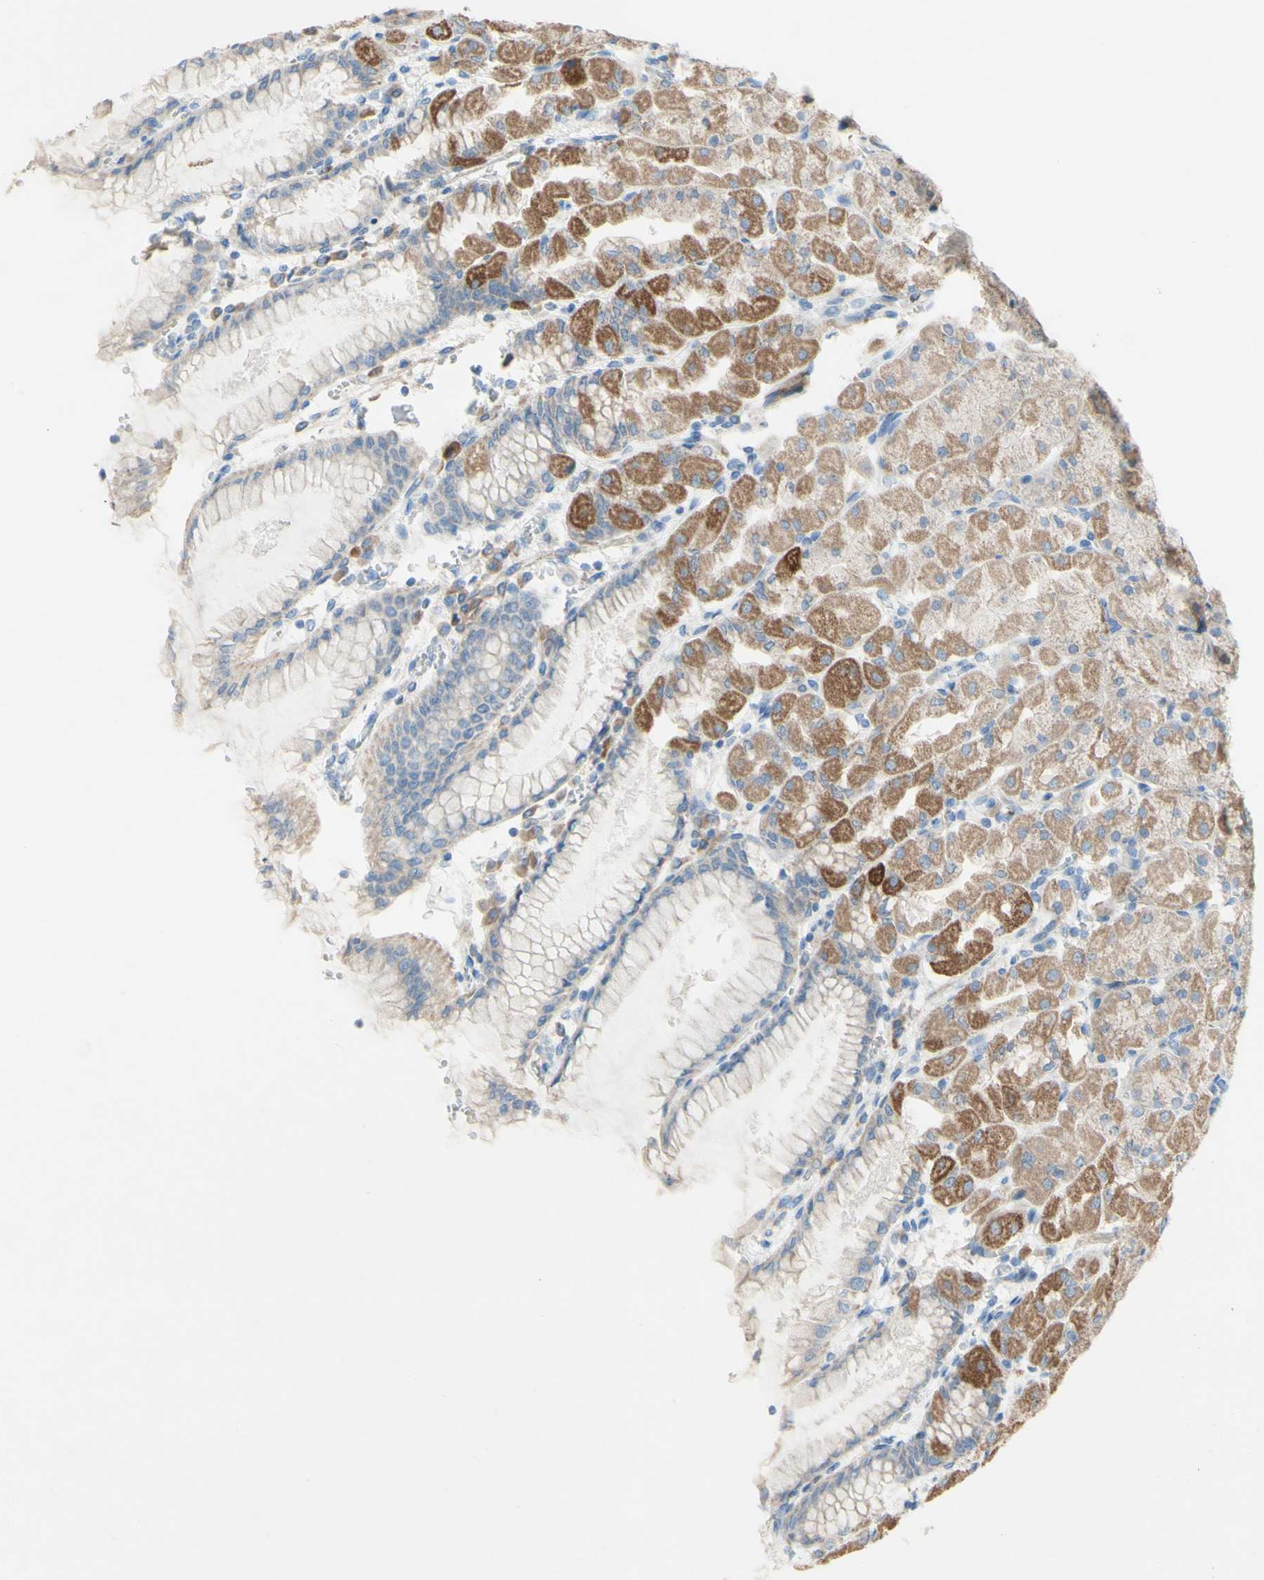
{"staining": {"intensity": "moderate", "quantity": "25%-75%", "location": "cytoplasmic/membranous"}, "tissue": "stomach", "cell_type": "Glandular cells", "image_type": "normal", "snomed": [{"axis": "morphology", "description": "Normal tissue, NOS"}, {"axis": "topography", "description": "Stomach, upper"}], "caption": "Protein expression analysis of normal stomach displays moderate cytoplasmic/membranous staining in approximately 25%-75% of glandular cells.", "gene": "ACADL", "patient": {"sex": "female", "age": 56}}